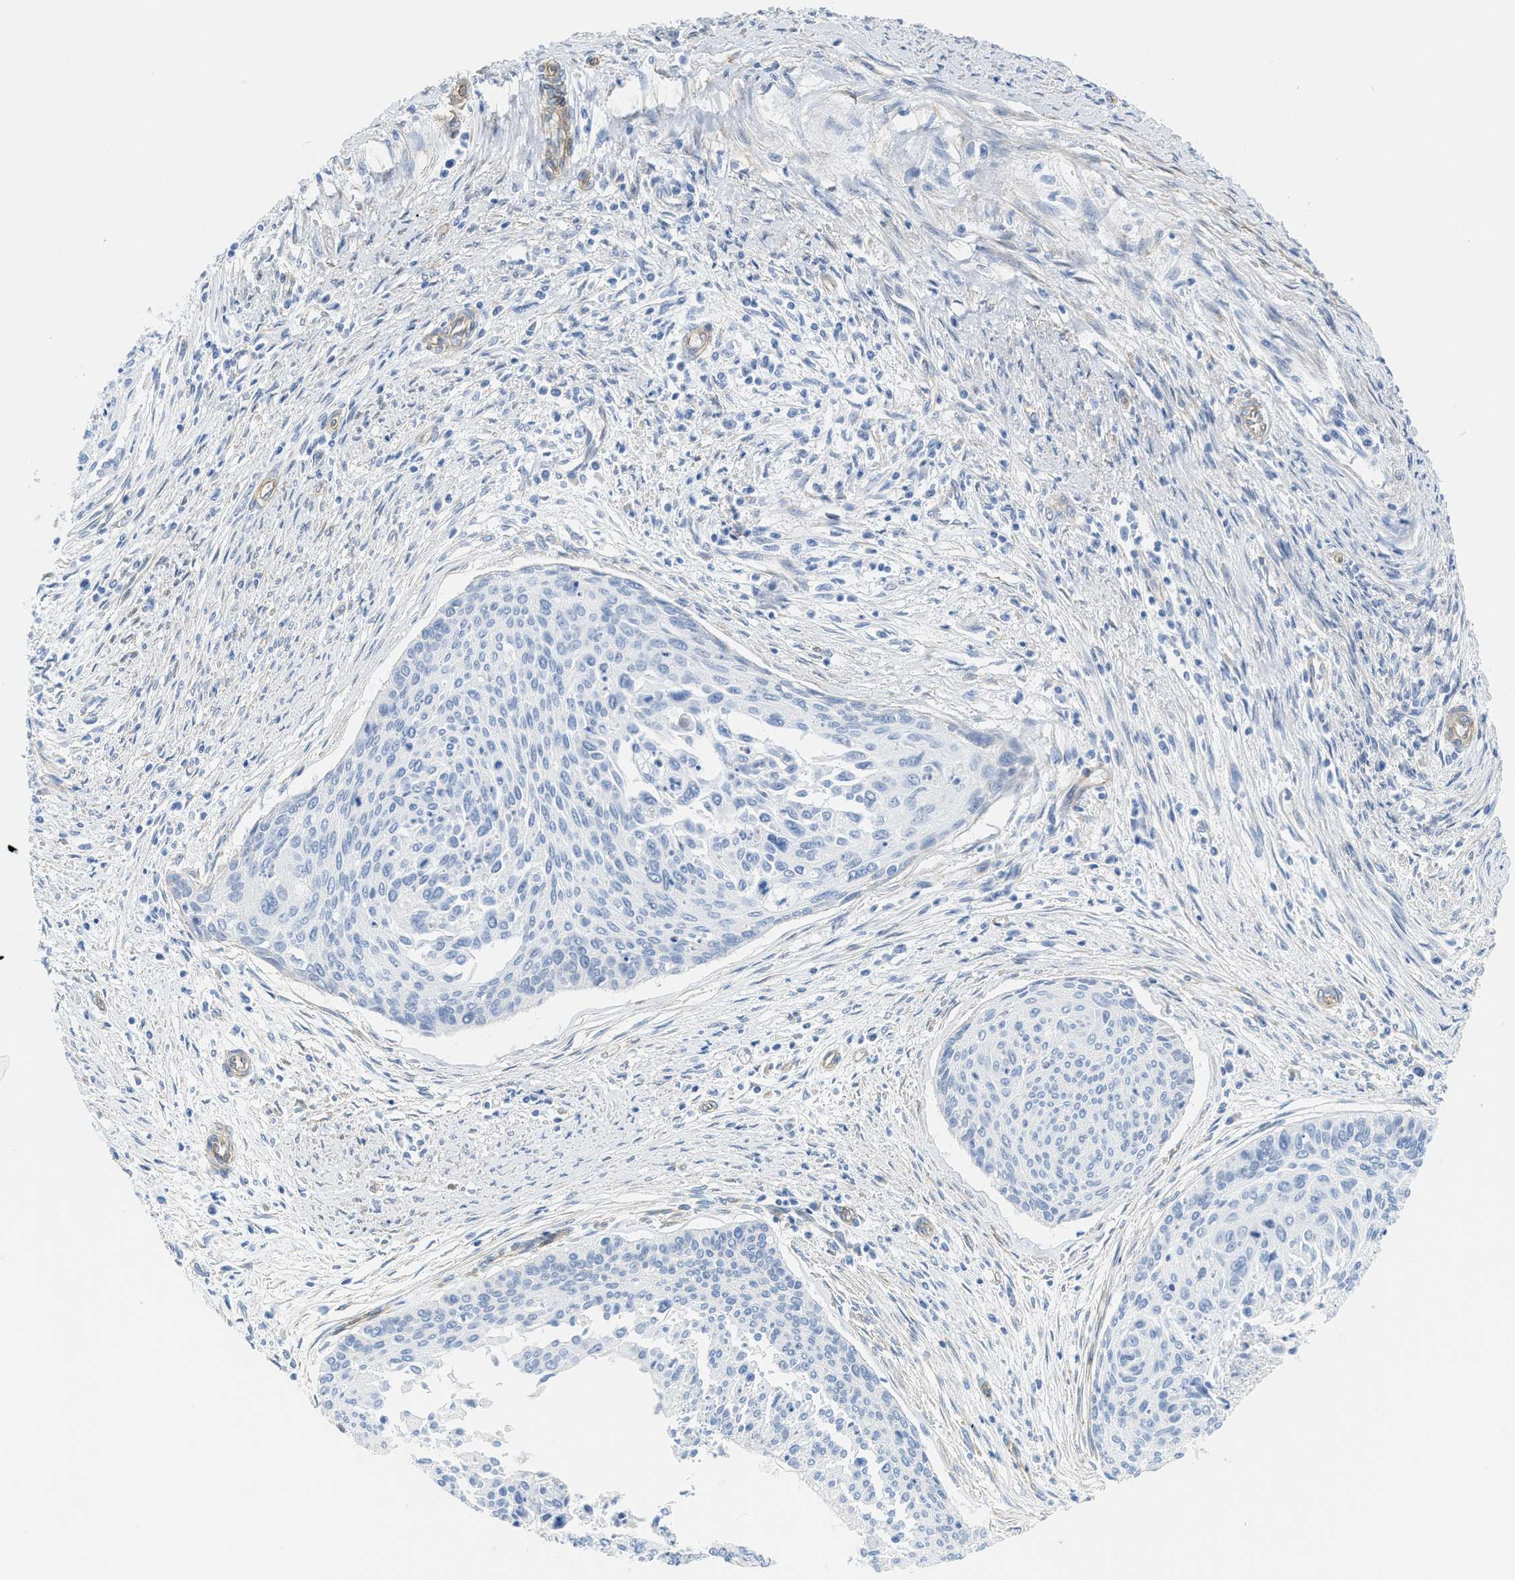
{"staining": {"intensity": "negative", "quantity": "none", "location": "none"}, "tissue": "cervical cancer", "cell_type": "Tumor cells", "image_type": "cancer", "snomed": [{"axis": "morphology", "description": "Squamous cell carcinoma, NOS"}, {"axis": "topography", "description": "Cervix"}], "caption": "Protein analysis of cervical cancer demonstrates no significant positivity in tumor cells.", "gene": "TUB", "patient": {"sex": "female", "age": 55}}